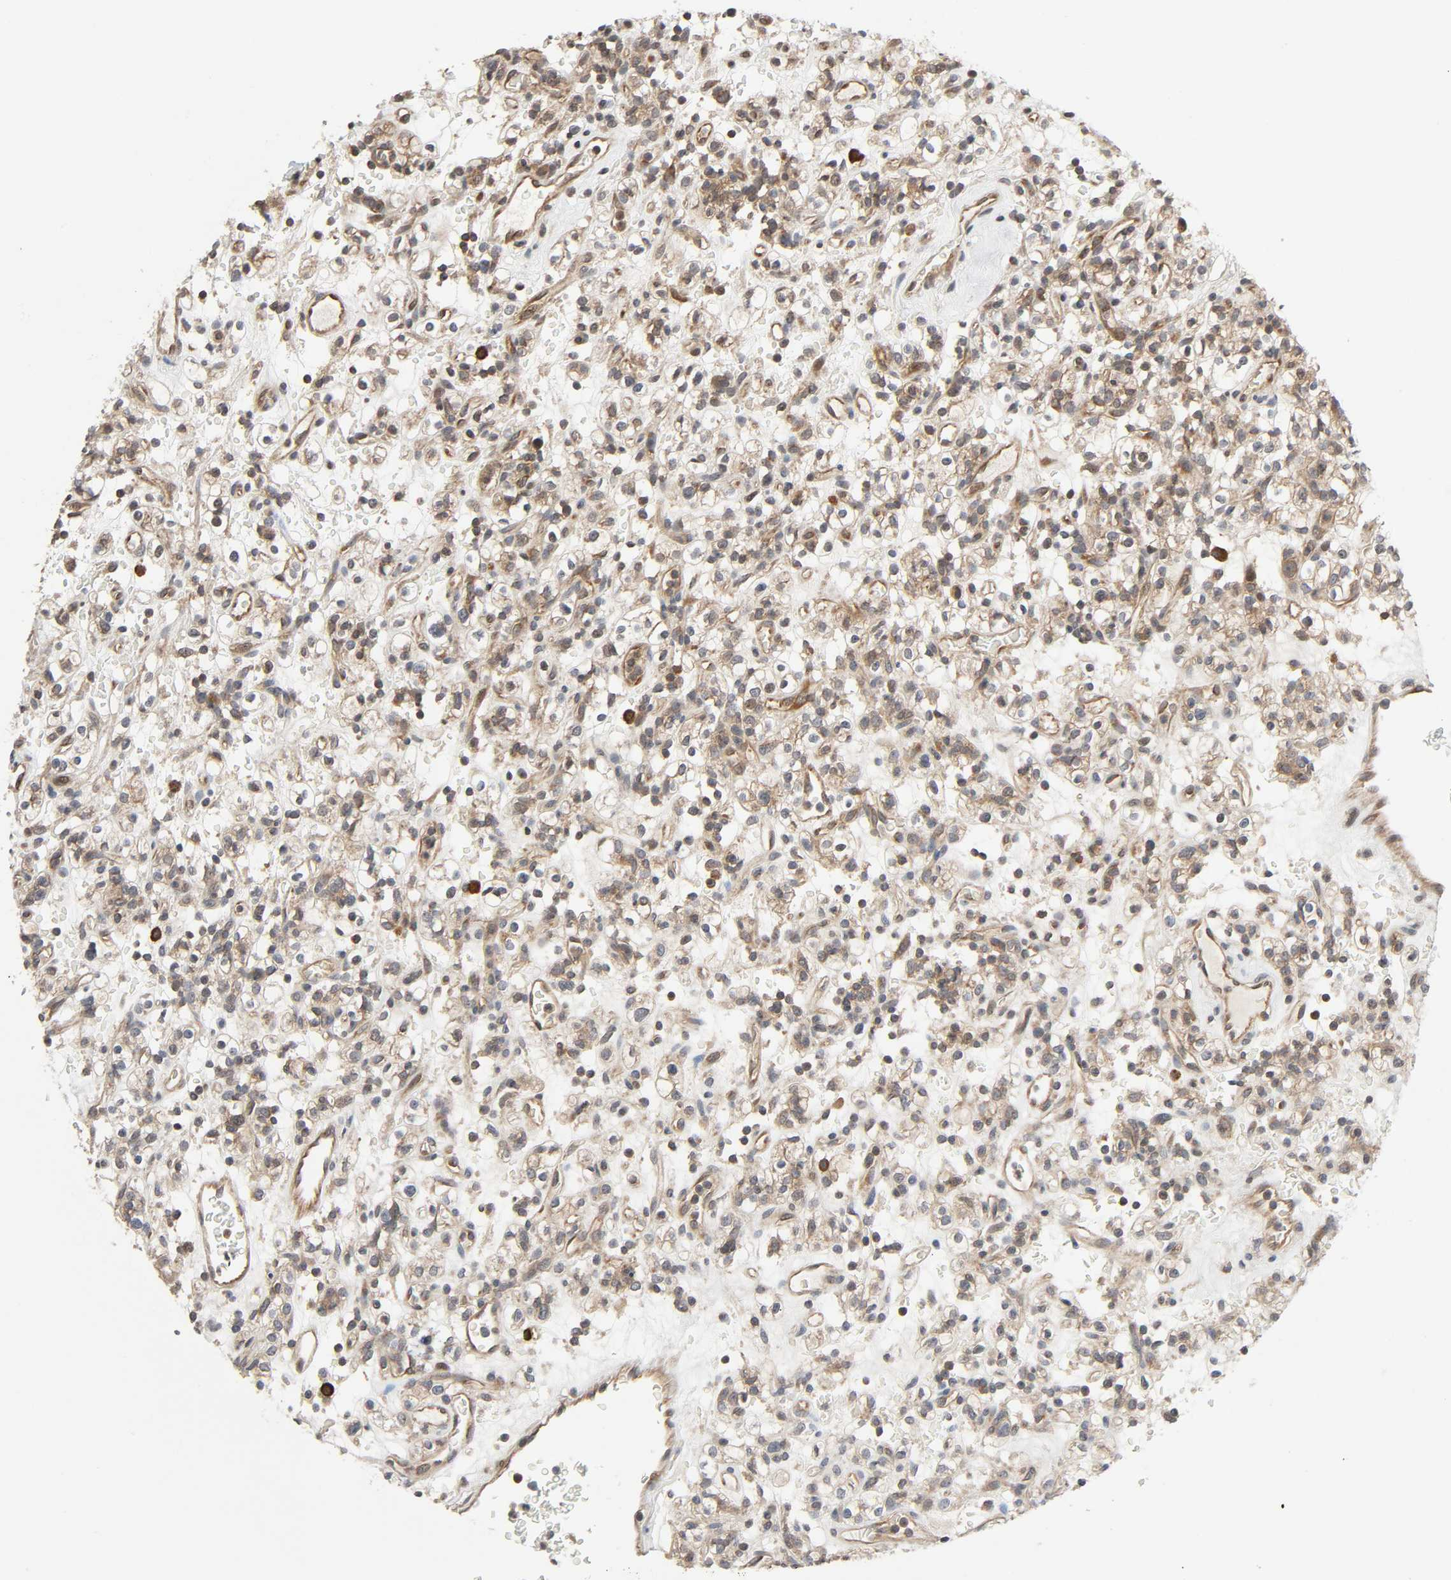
{"staining": {"intensity": "moderate", "quantity": ">75%", "location": "cytoplasmic/membranous"}, "tissue": "renal cancer", "cell_type": "Tumor cells", "image_type": "cancer", "snomed": [{"axis": "morphology", "description": "Normal tissue, NOS"}, {"axis": "morphology", "description": "Adenocarcinoma, NOS"}, {"axis": "topography", "description": "Kidney"}], "caption": "IHC micrograph of human renal cancer (adenocarcinoma) stained for a protein (brown), which shows medium levels of moderate cytoplasmic/membranous positivity in approximately >75% of tumor cells.", "gene": "PPP2R1B", "patient": {"sex": "female", "age": 72}}